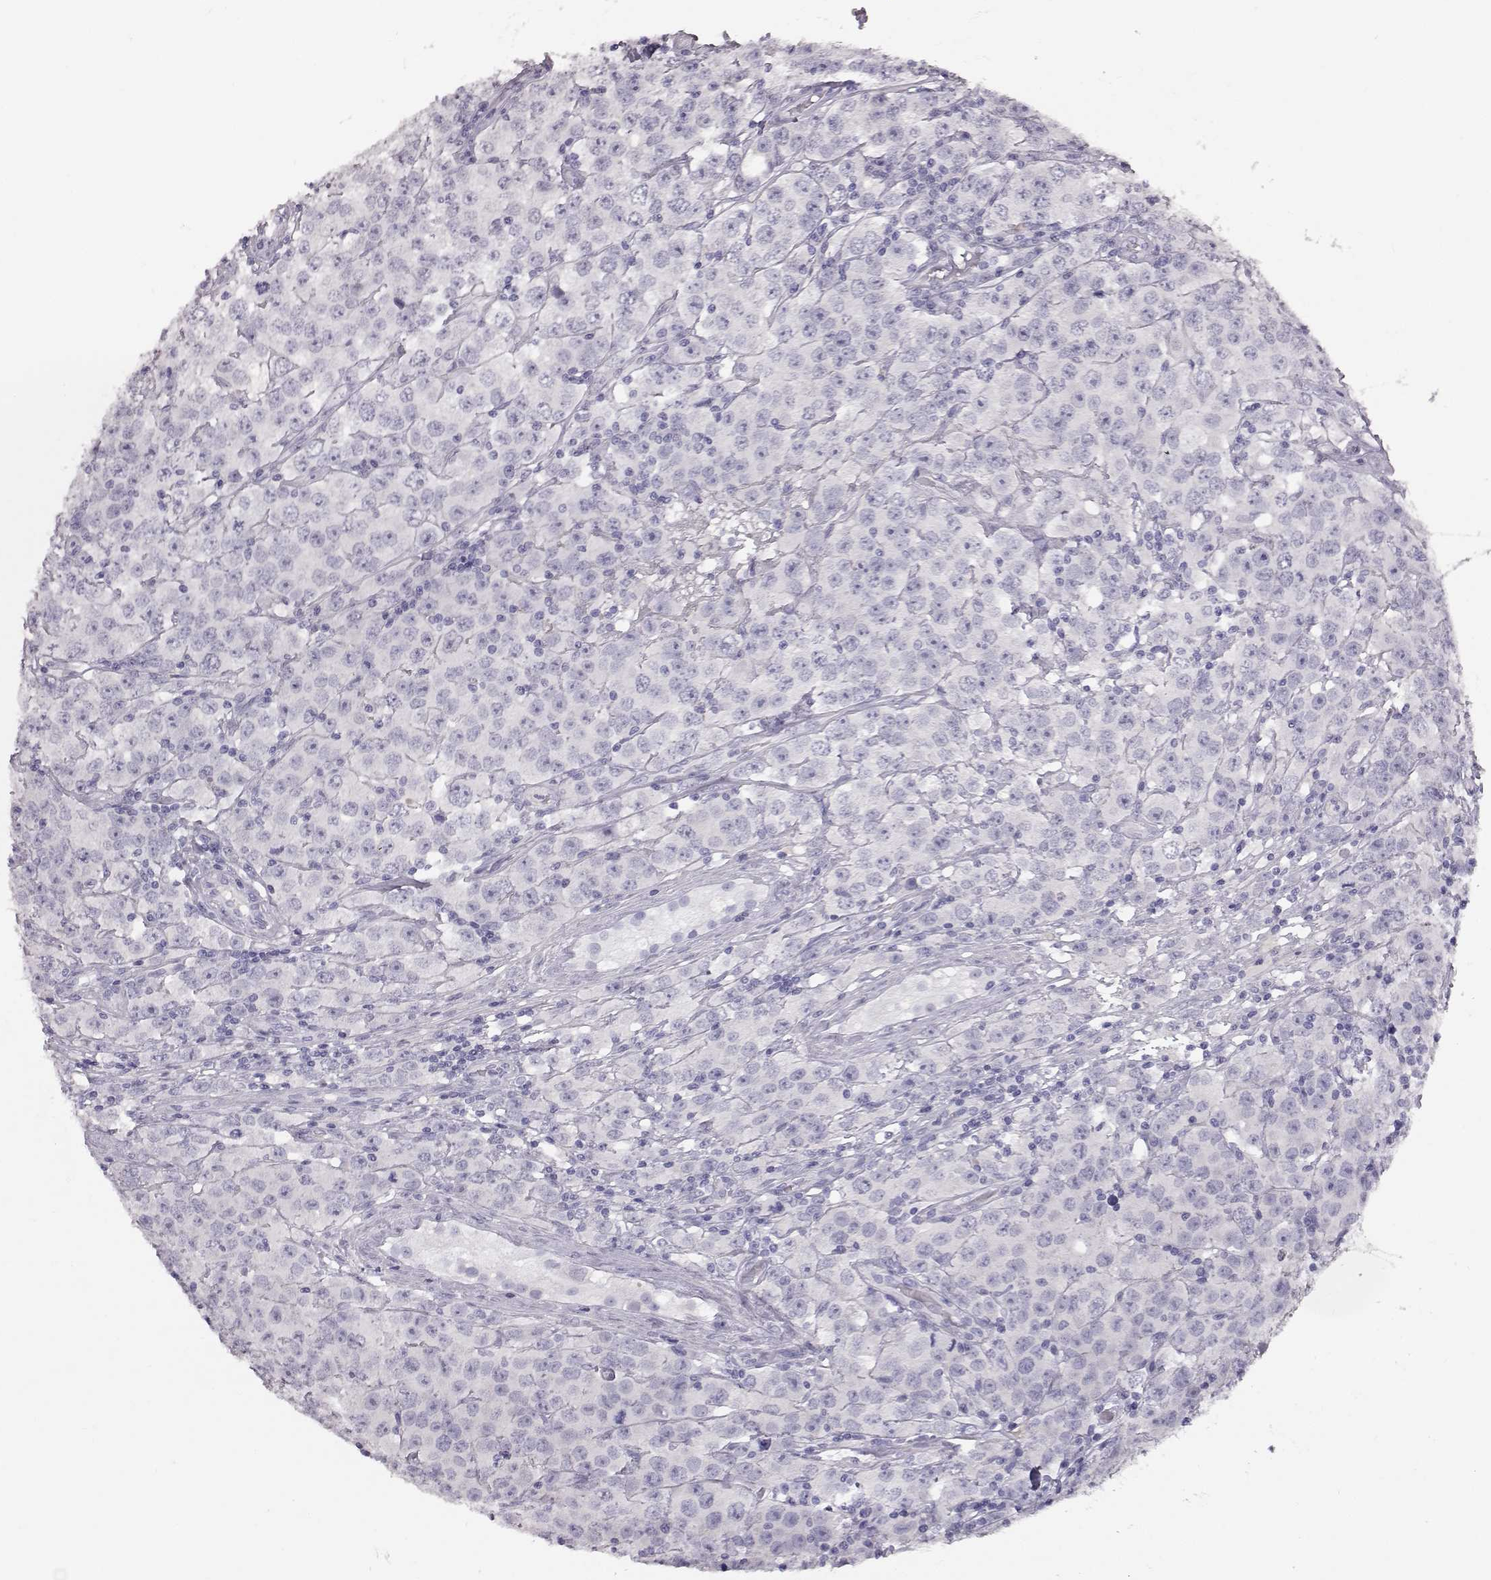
{"staining": {"intensity": "negative", "quantity": "none", "location": "none"}, "tissue": "testis cancer", "cell_type": "Tumor cells", "image_type": "cancer", "snomed": [{"axis": "morphology", "description": "Seminoma, NOS"}, {"axis": "topography", "description": "Testis"}], "caption": "Seminoma (testis) was stained to show a protein in brown. There is no significant expression in tumor cells. Nuclei are stained in blue.", "gene": "KRTAP16-1", "patient": {"sex": "male", "age": 52}}